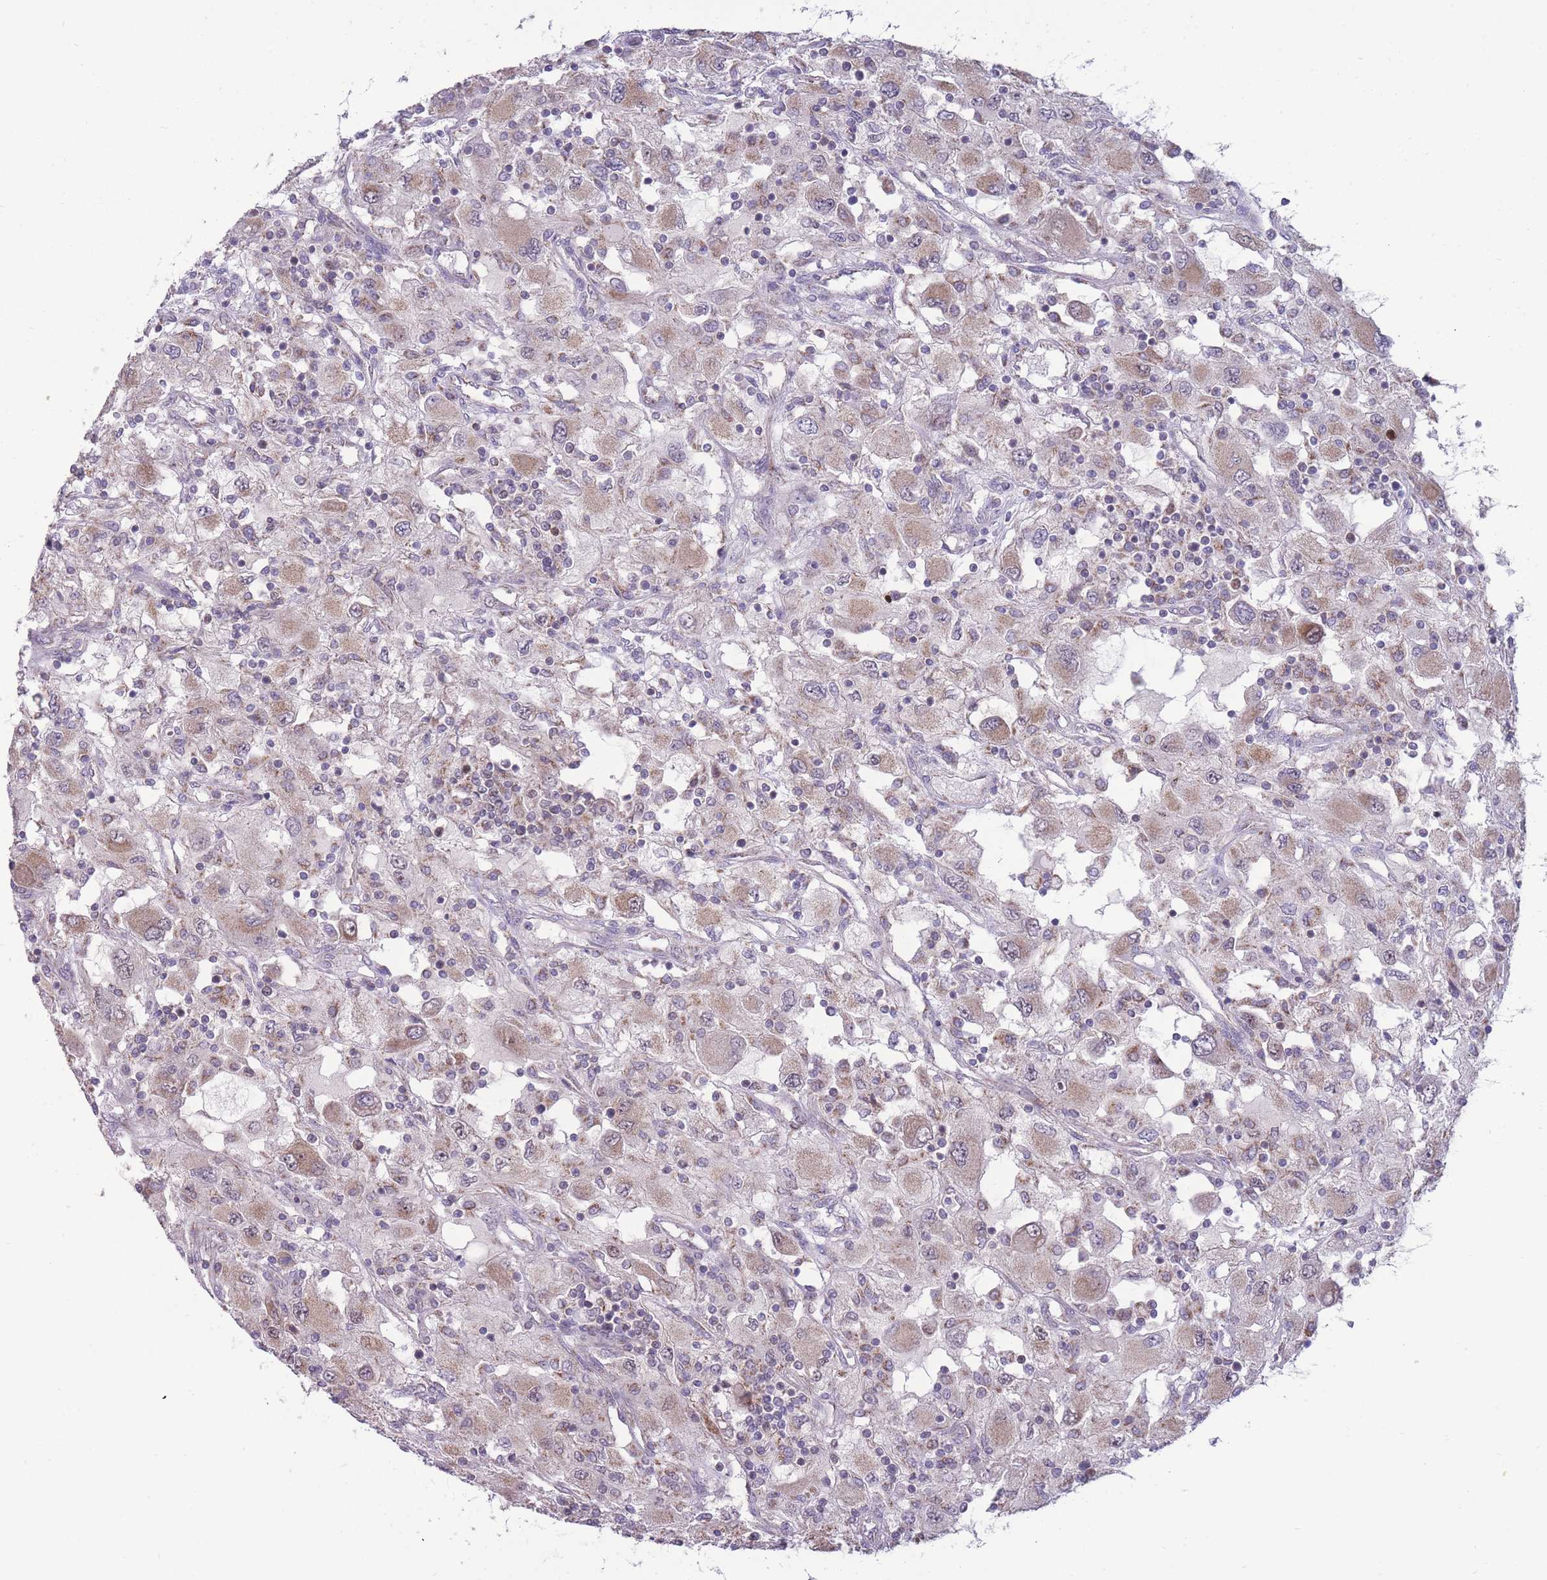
{"staining": {"intensity": "moderate", "quantity": "25%-75%", "location": "cytoplasmic/membranous,nuclear"}, "tissue": "renal cancer", "cell_type": "Tumor cells", "image_type": "cancer", "snomed": [{"axis": "morphology", "description": "Adenocarcinoma, NOS"}, {"axis": "topography", "description": "Kidney"}], "caption": "Immunohistochemical staining of renal adenocarcinoma displays medium levels of moderate cytoplasmic/membranous and nuclear expression in about 25%-75% of tumor cells. (brown staining indicates protein expression, while blue staining denotes nuclei).", "gene": "MCIDAS", "patient": {"sex": "female", "age": 67}}